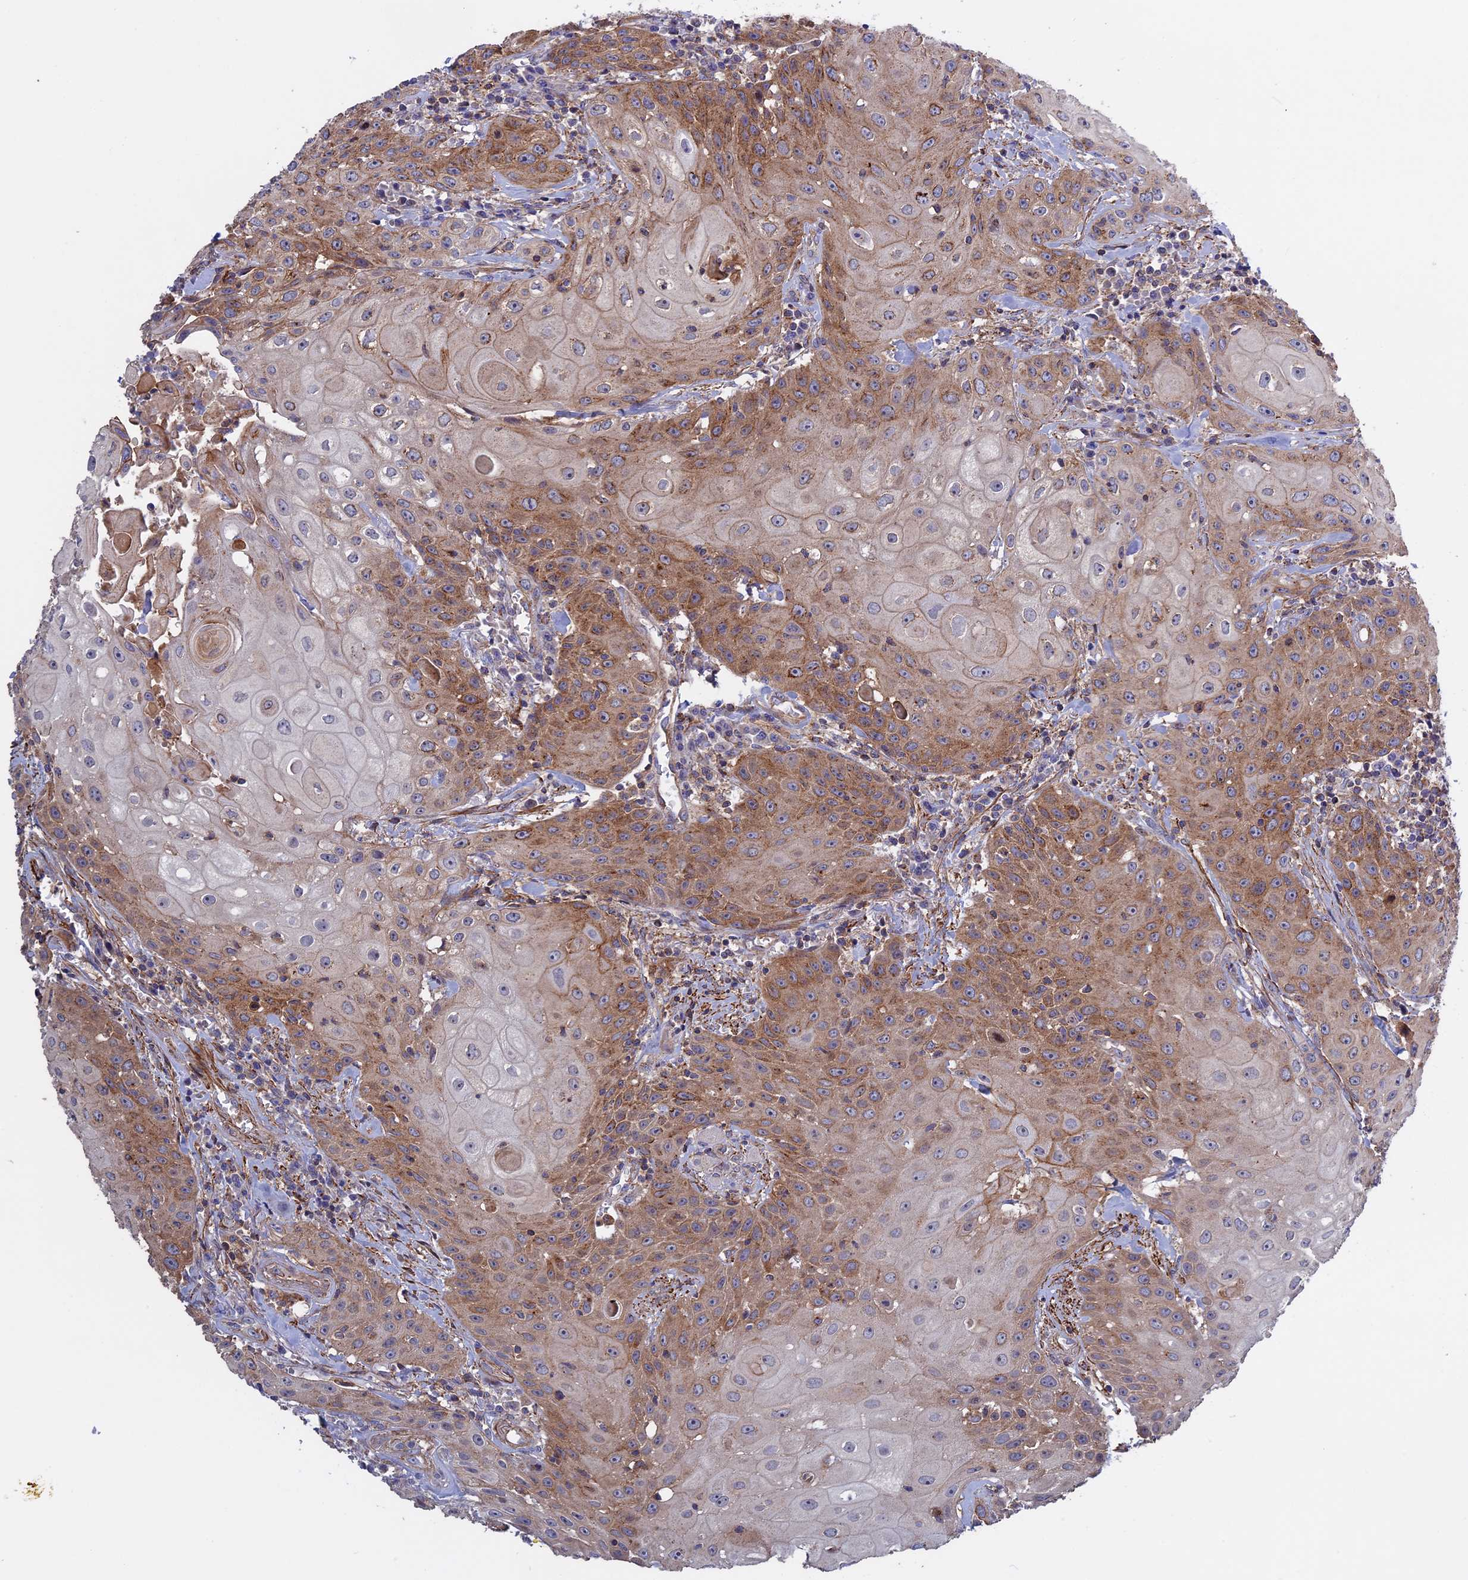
{"staining": {"intensity": "moderate", "quantity": ">75%", "location": "cytoplasmic/membranous"}, "tissue": "head and neck cancer", "cell_type": "Tumor cells", "image_type": "cancer", "snomed": [{"axis": "morphology", "description": "Squamous cell carcinoma, NOS"}, {"axis": "topography", "description": "Oral tissue"}, {"axis": "topography", "description": "Head-Neck"}], "caption": "This image displays immunohistochemistry (IHC) staining of squamous cell carcinoma (head and neck), with medium moderate cytoplasmic/membranous expression in approximately >75% of tumor cells.", "gene": "LYPD5", "patient": {"sex": "female", "age": 82}}